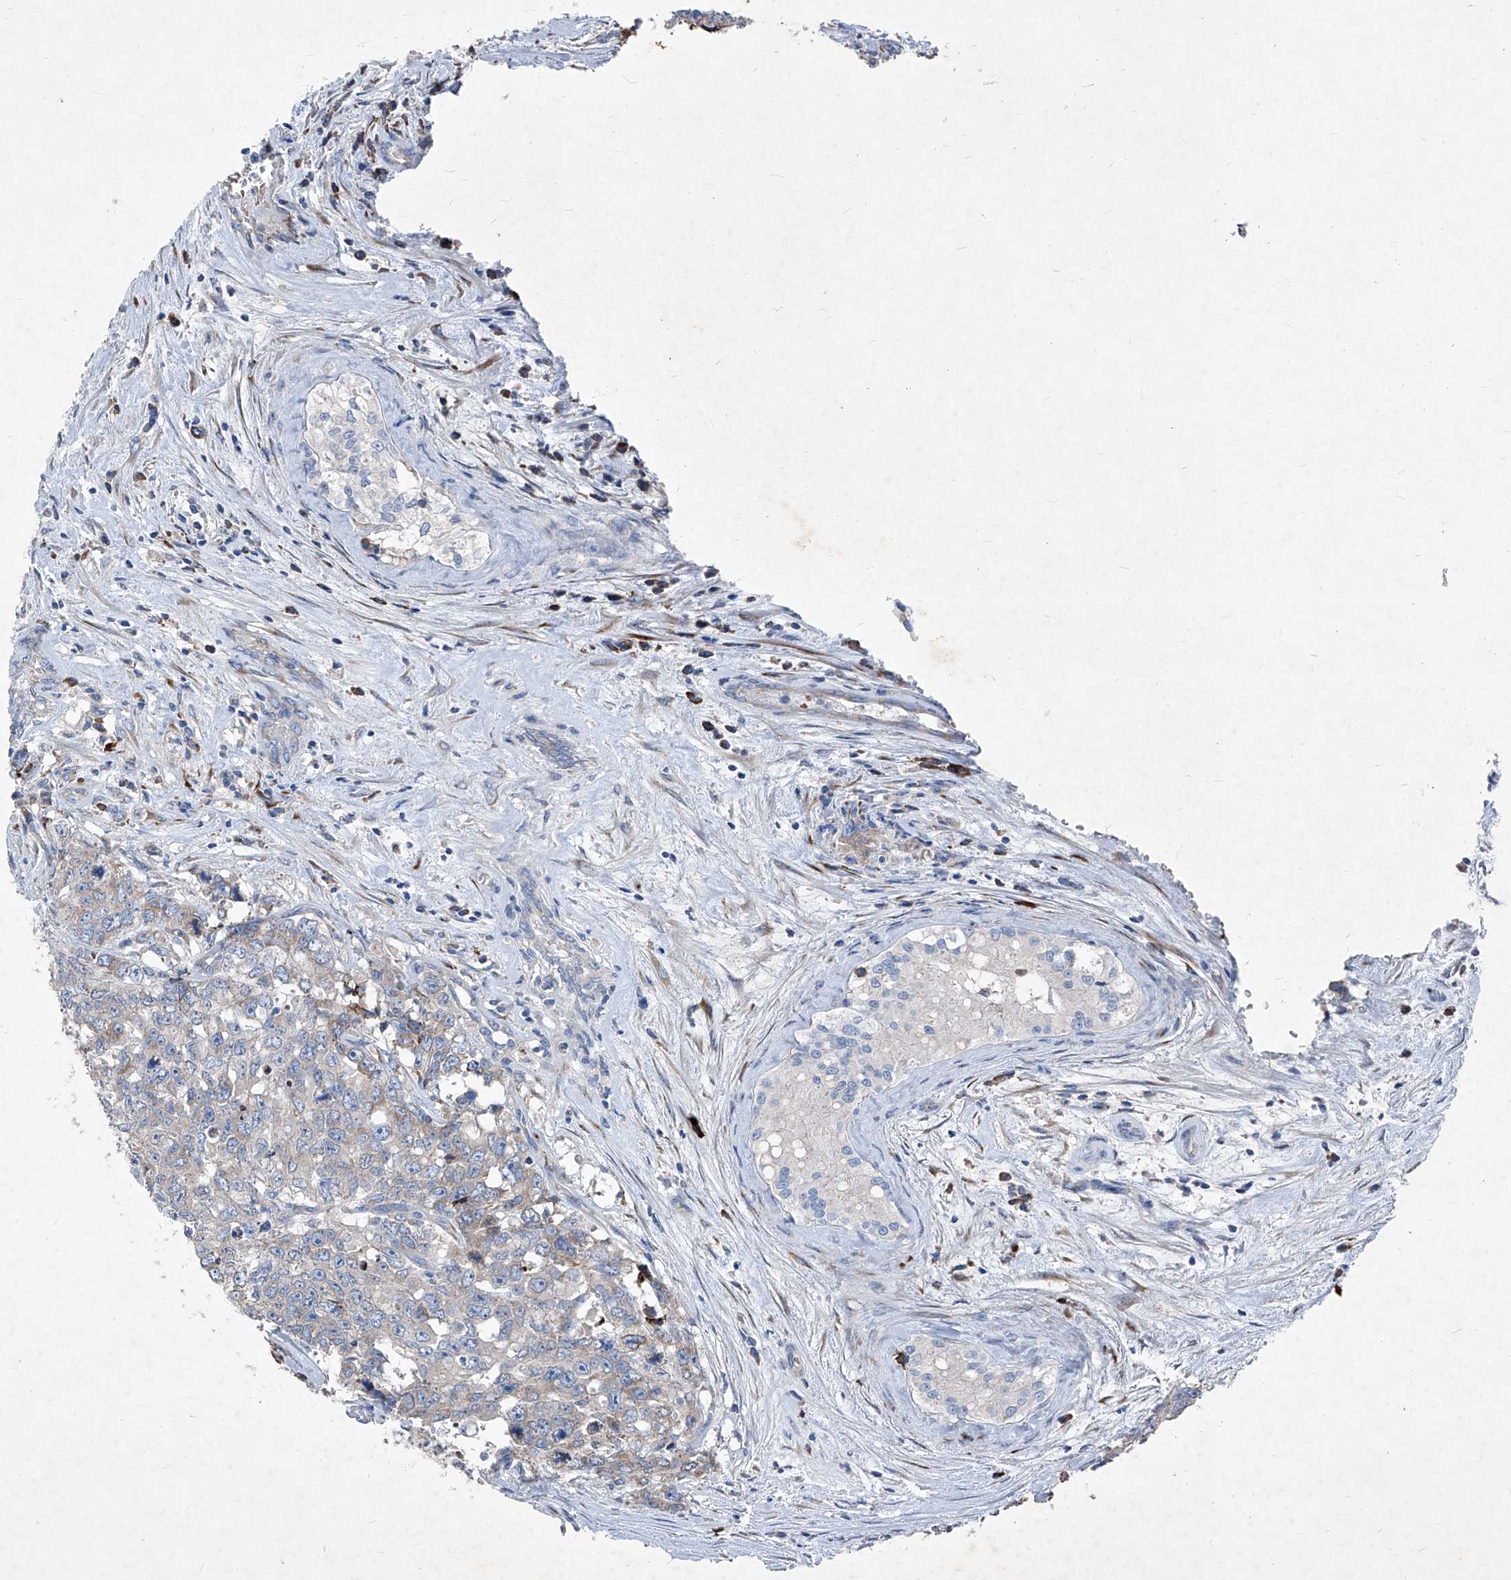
{"staining": {"intensity": "weak", "quantity": "<25%", "location": "cytoplasmic/membranous"}, "tissue": "testis cancer", "cell_type": "Tumor cells", "image_type": "cancer", "snomed": [{"axis": "morphology", "description": "Carcinoma, Embryonal, NOS"}, {"axis": "topography", "description": "Testis"}], "caption": "Protein analysis of testis cancer exhibits no significant staining in tumor cells.", "gene": "IFI27", "patient": {"sex": "male", "age": 28}}